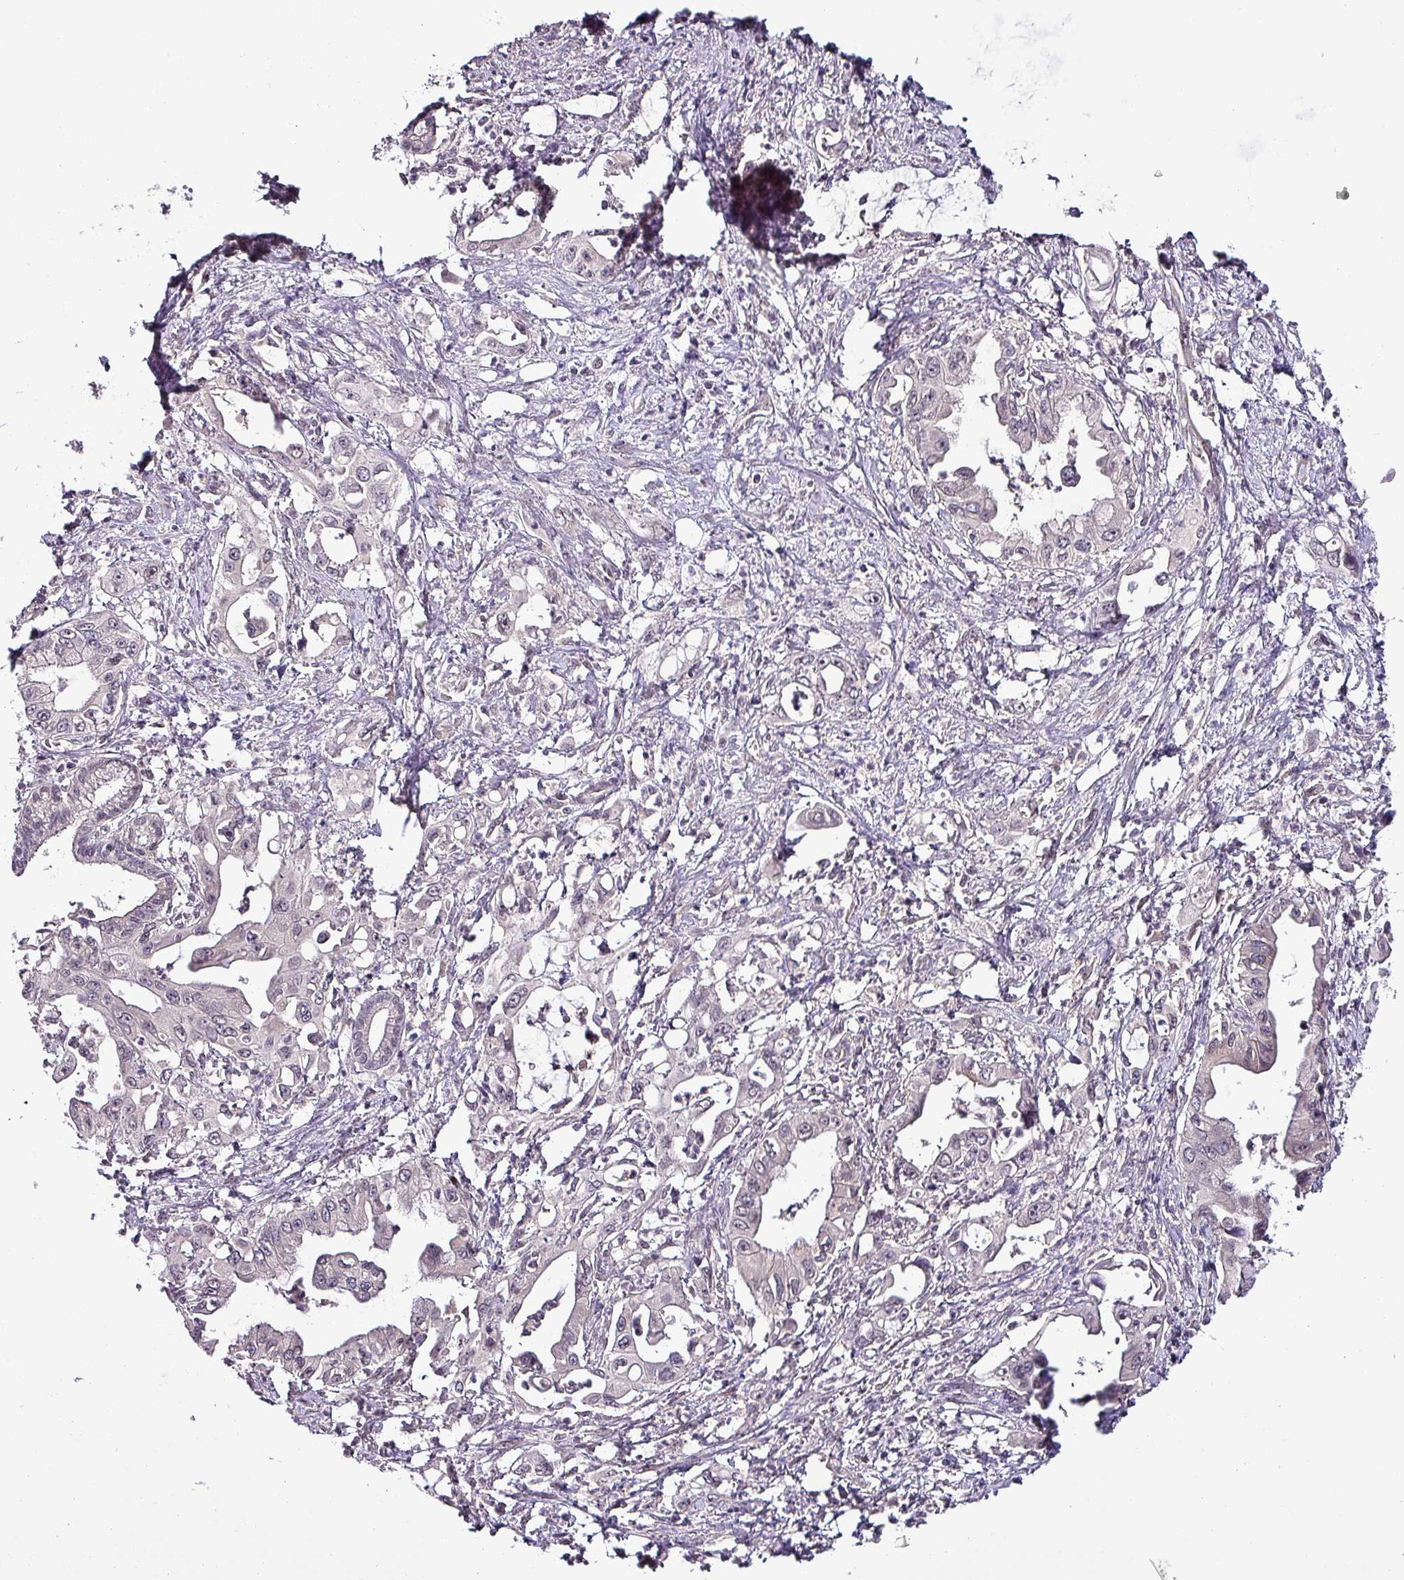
{"staining": {"intensity": "negative", "quantity": "none", "location": "none"}, "tissue": "pancreatic cancer", "cell_type": "Tumor cells", "image_type": "cancer", "snomed": [{"axis": "morphology", "description": "Adenocarcinoma, NOS"}, {"axis": "topography", "description": "Pancreas"}], "caption": "DAB (3,3'-diaminobenzidine) immunohistochemical staining of human pancreatic adenocarcinoma shows no significant positivity in tumor cells. (DAB (3,3'-diaminobenzidine) IHC, high magnification).", "gene": "GRAPL", "patient": {"sex": "male", "age": 61}}